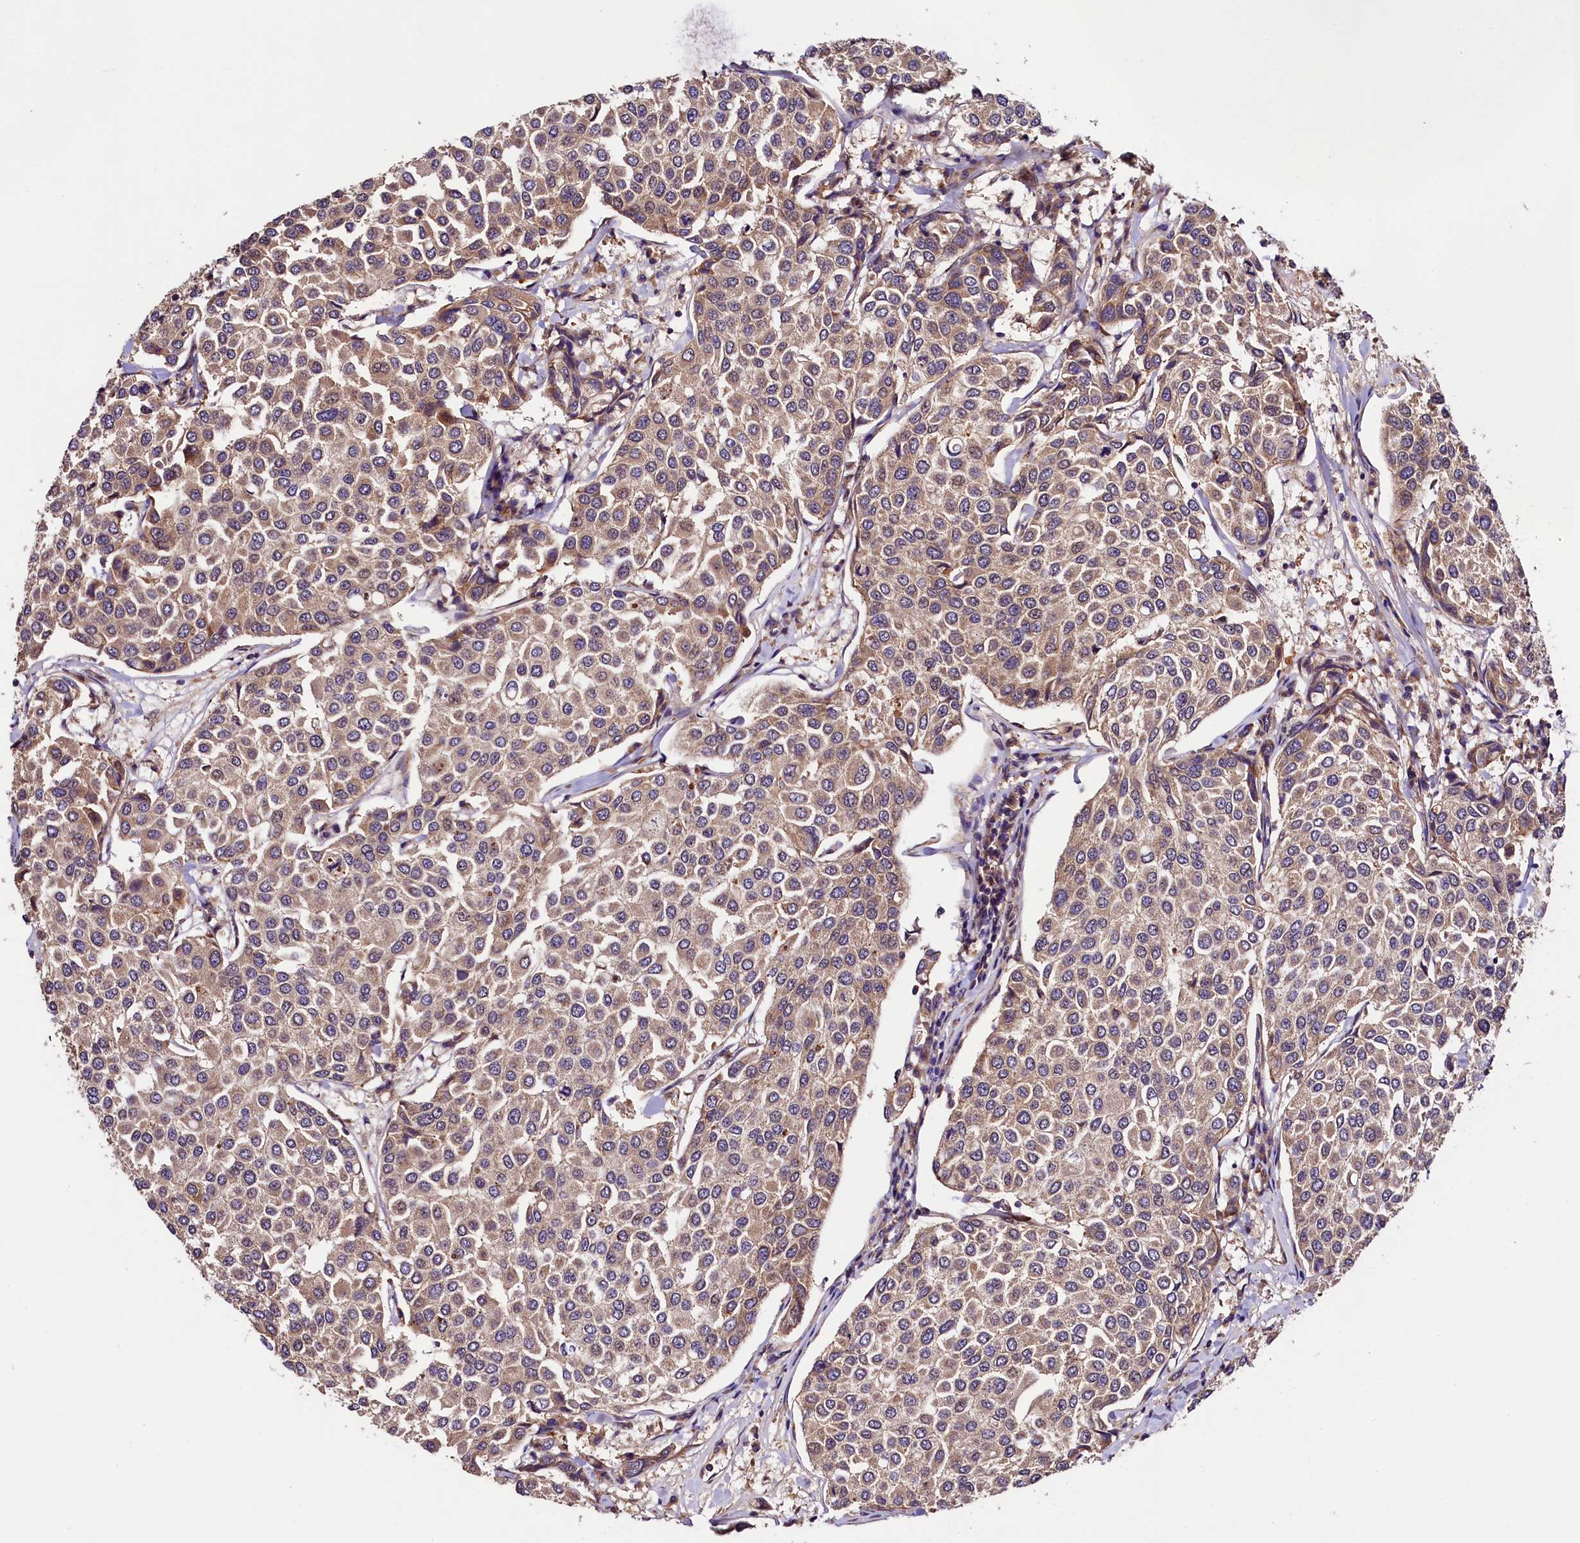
{"staining": {"intensity": "weak", "quantity": ">75%", "location": "cytoplasmic/membranous"}, "tissue": "breast cancer", "cell_type": "Tumor cells", "image_type": "cancer", "snomed": [{"axis": "morphology", "description": "Duct carcinoma"}, {"axis": "topography", "description": "Breast"}], "caption": "Immunohistochemical staining of breast cancer (invasive ductal carcinoma) demonstrates low levels of weak cytoplasmic/membranous staining in approximately >75% of tumor cells.", "gene": "VPS35", "patient": {"sex": "female", "age": 55}}